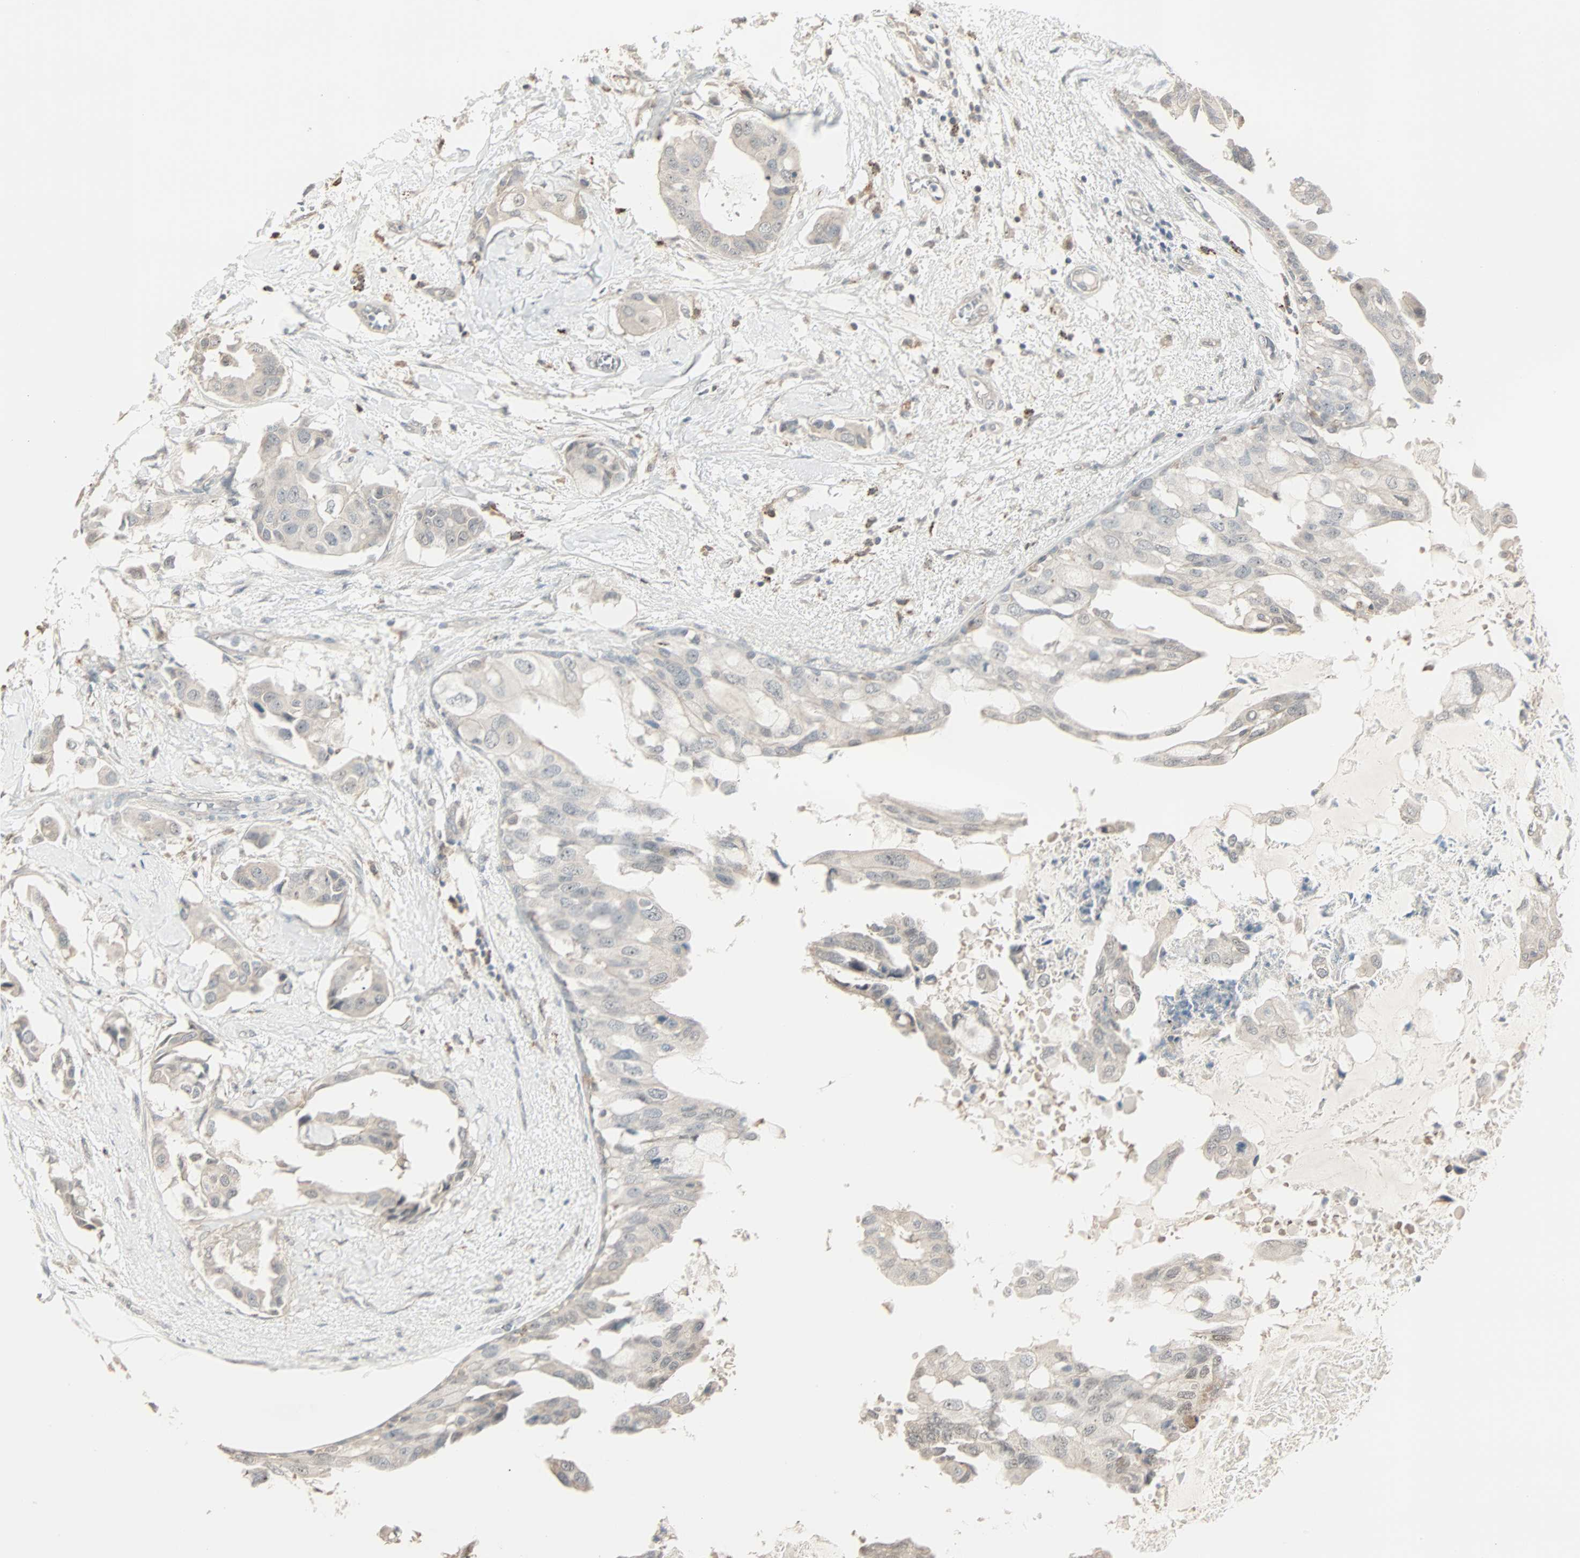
{"staining": {"intensity": "weak", "quantity": "<25%", "location": "cytoplasmic/membranous"}, "tissue": "breast cancer", "cell_type": "Tumor cells", "image_type": "cancer", "snomed": [{"axis": "morphology", "description": "Duct carcinoma"}, {"axis": "topography", "description": "Breast"}], "caption": "This is an IHC micrograph of breast cancer (intraductal carcinoma). There is no positivity in tumor cells.", "gene": "KDM4A", "patient": {"sex": "female", "age": 40}}